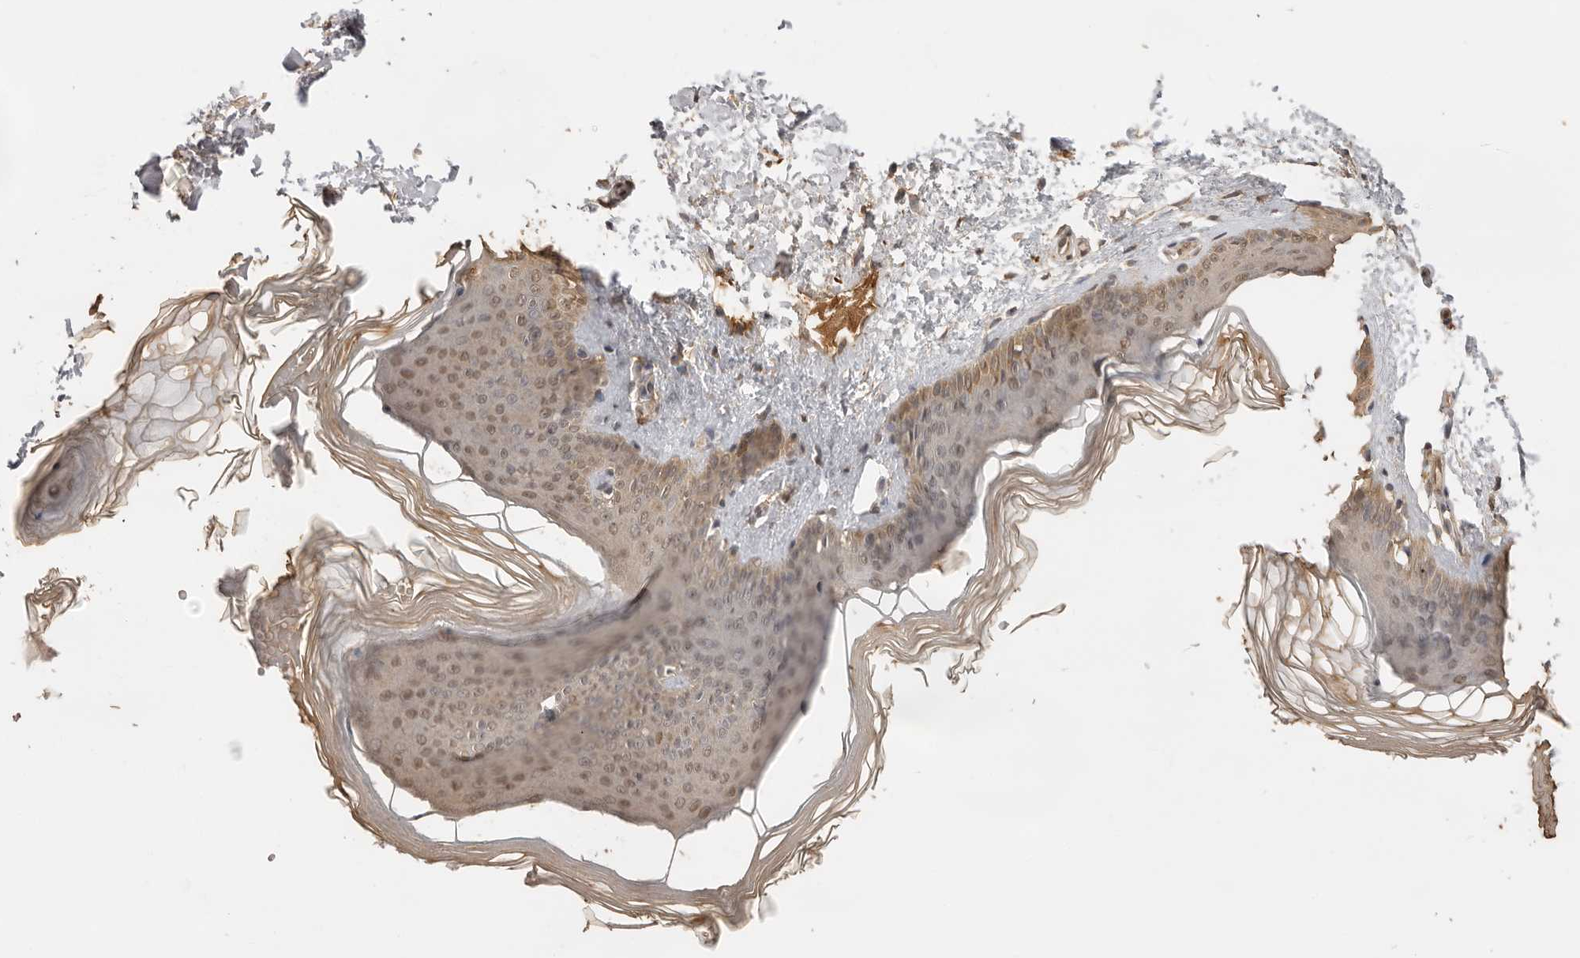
{"staining": {"intensity": "negative", "quantity": "none", "location": "none"}, "tissue": "skin", "cell_type": "Fibroblasts", "image_type": "normal", "snomed": [{"axis": "morphology", "description": "Normal tissue, NOS"}, {"axis": "topography", "description": "Skin"}], "caption": "The photomicrograph exhibits no significant expression in fibroblasts of skin. The staining was performed using DAB to visualize the protein expression in brown, while the nuclei were stained in blue with hematoxylin (Magnification: 20x).", "gene": "JAG2", "patient": {"sex": "female", "age": 27}}